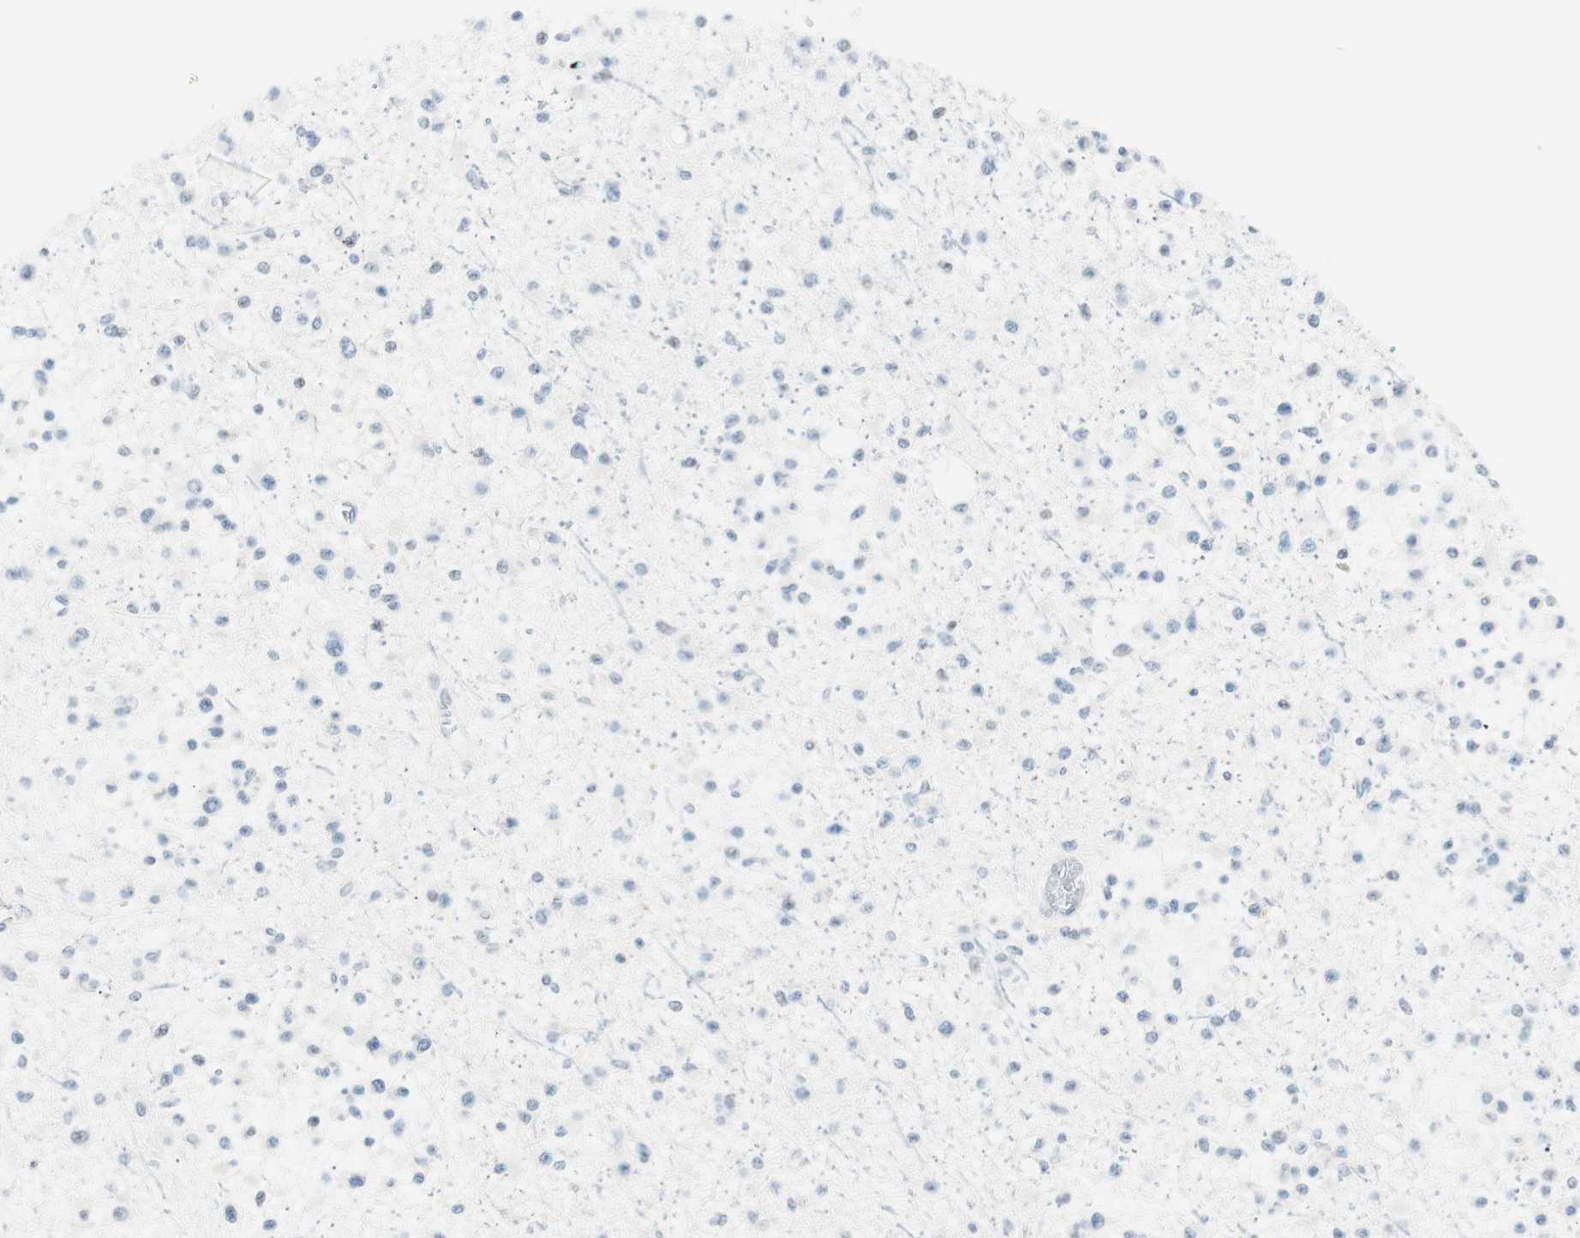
{"staining": {"intensity": "negative", "quantity": "none", "location": "none"}, "tissue": "glioma", "cell_type": "Tumor cells", "image_type": "cancer", "snomed": [{"axis": "morphology", "description": "Glioma, malignant, Low grade"}, {"axis": "topography", "description": "Brain"}], "caption": "Protein analysis of glioma reveals no significant positivity in tumor cells.", "gene": "HOXB13", "patient": {"sex": "female", "age": 22}}